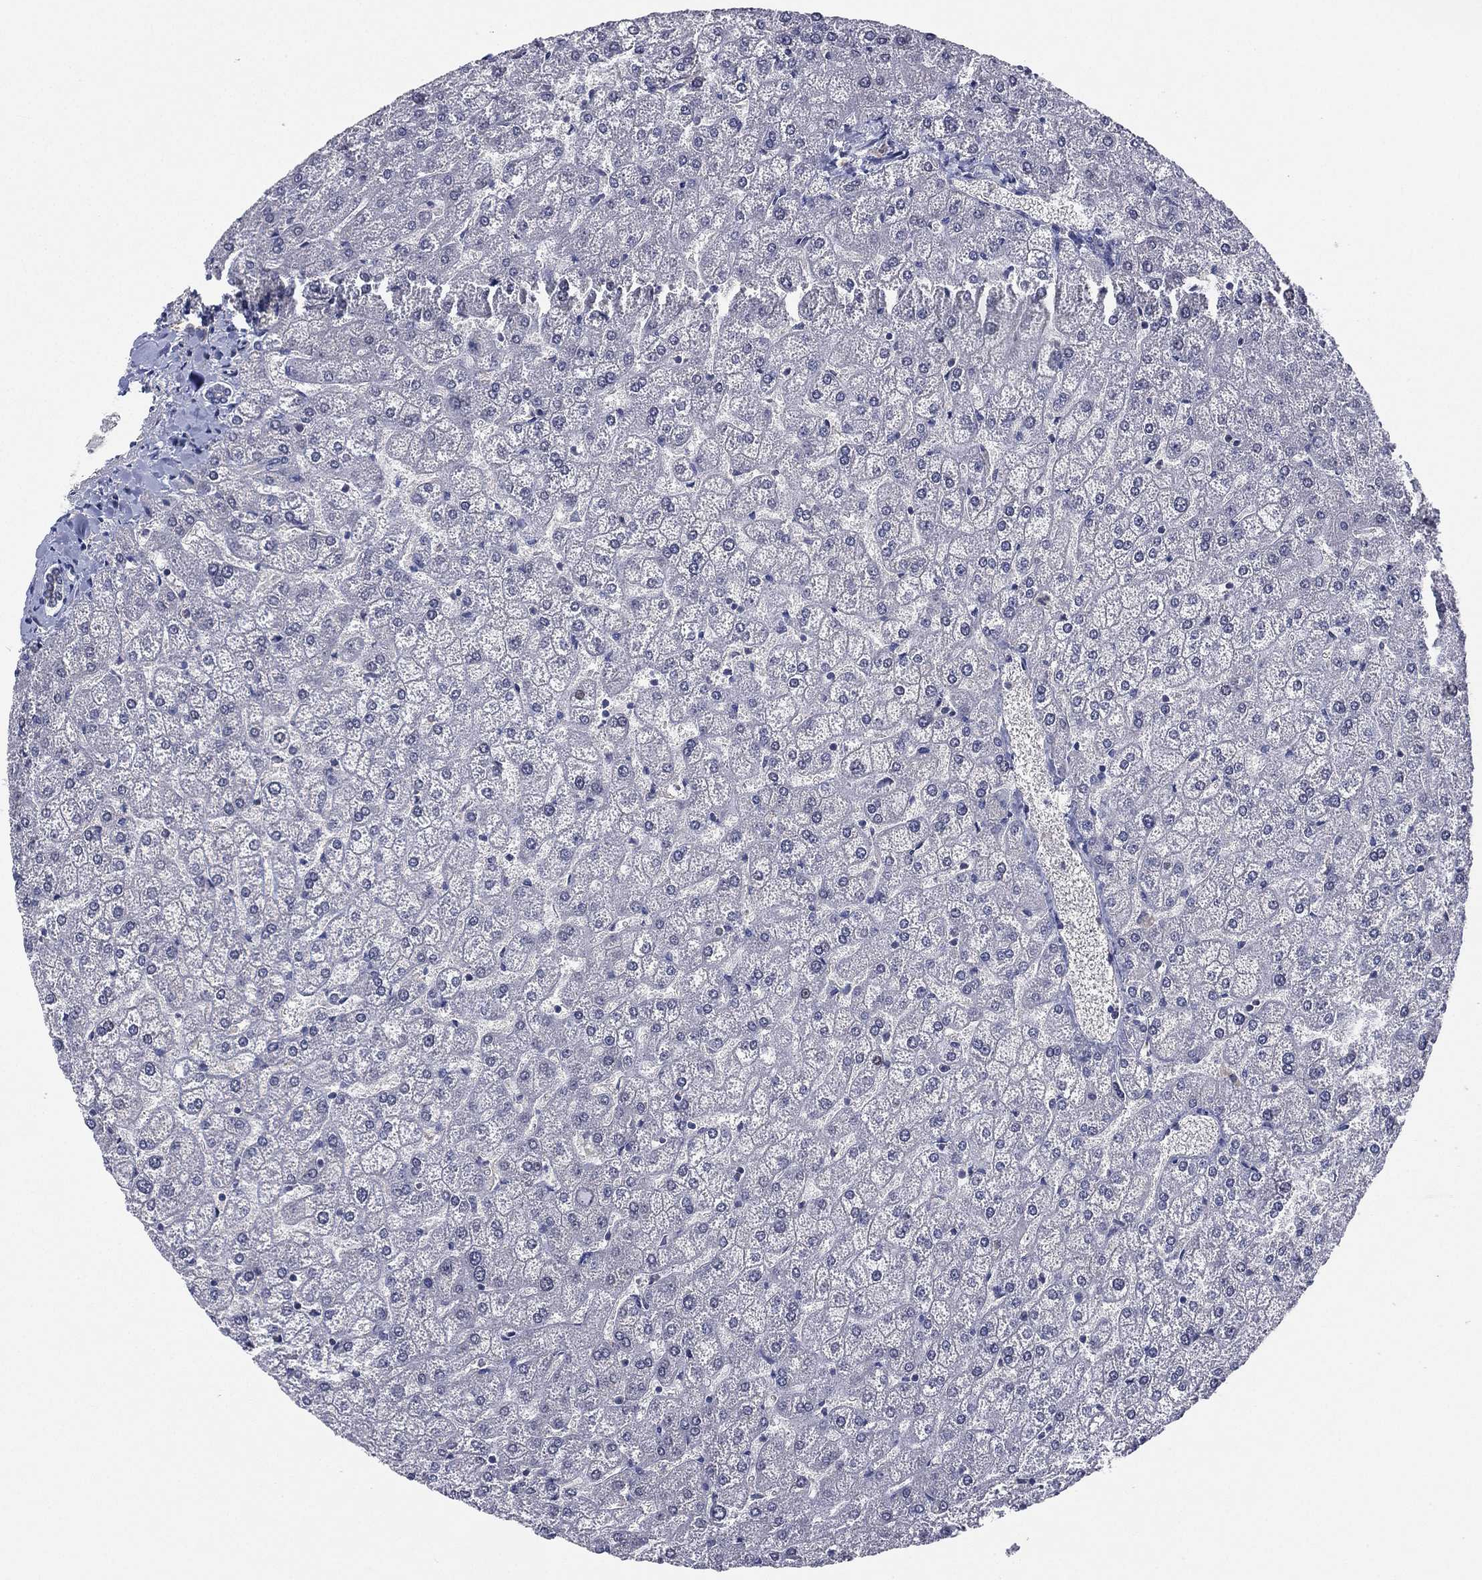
{"staining": {"intensity": "negative", "quantity": "none", "location": "none"}, "tissue": "liver", "cell_type": "Cholangiocytes", "image_type": "normal", "snomed": [{"axis": "morphology", "description": "Normal tissue, NOS"}, {"axis": "topography", "description": "Liver"}], "caption": "Liver was stained to show a protein in brown. There is no significant positivity in cholangiocytes. The staining was performed using DAB to visualize the protein expression in brown, while the nuclei were stained in blue with hematoxylin (Magnification: 20x).", "gene": "MPP7", "patient": {"sex": "female", "age": 32}}